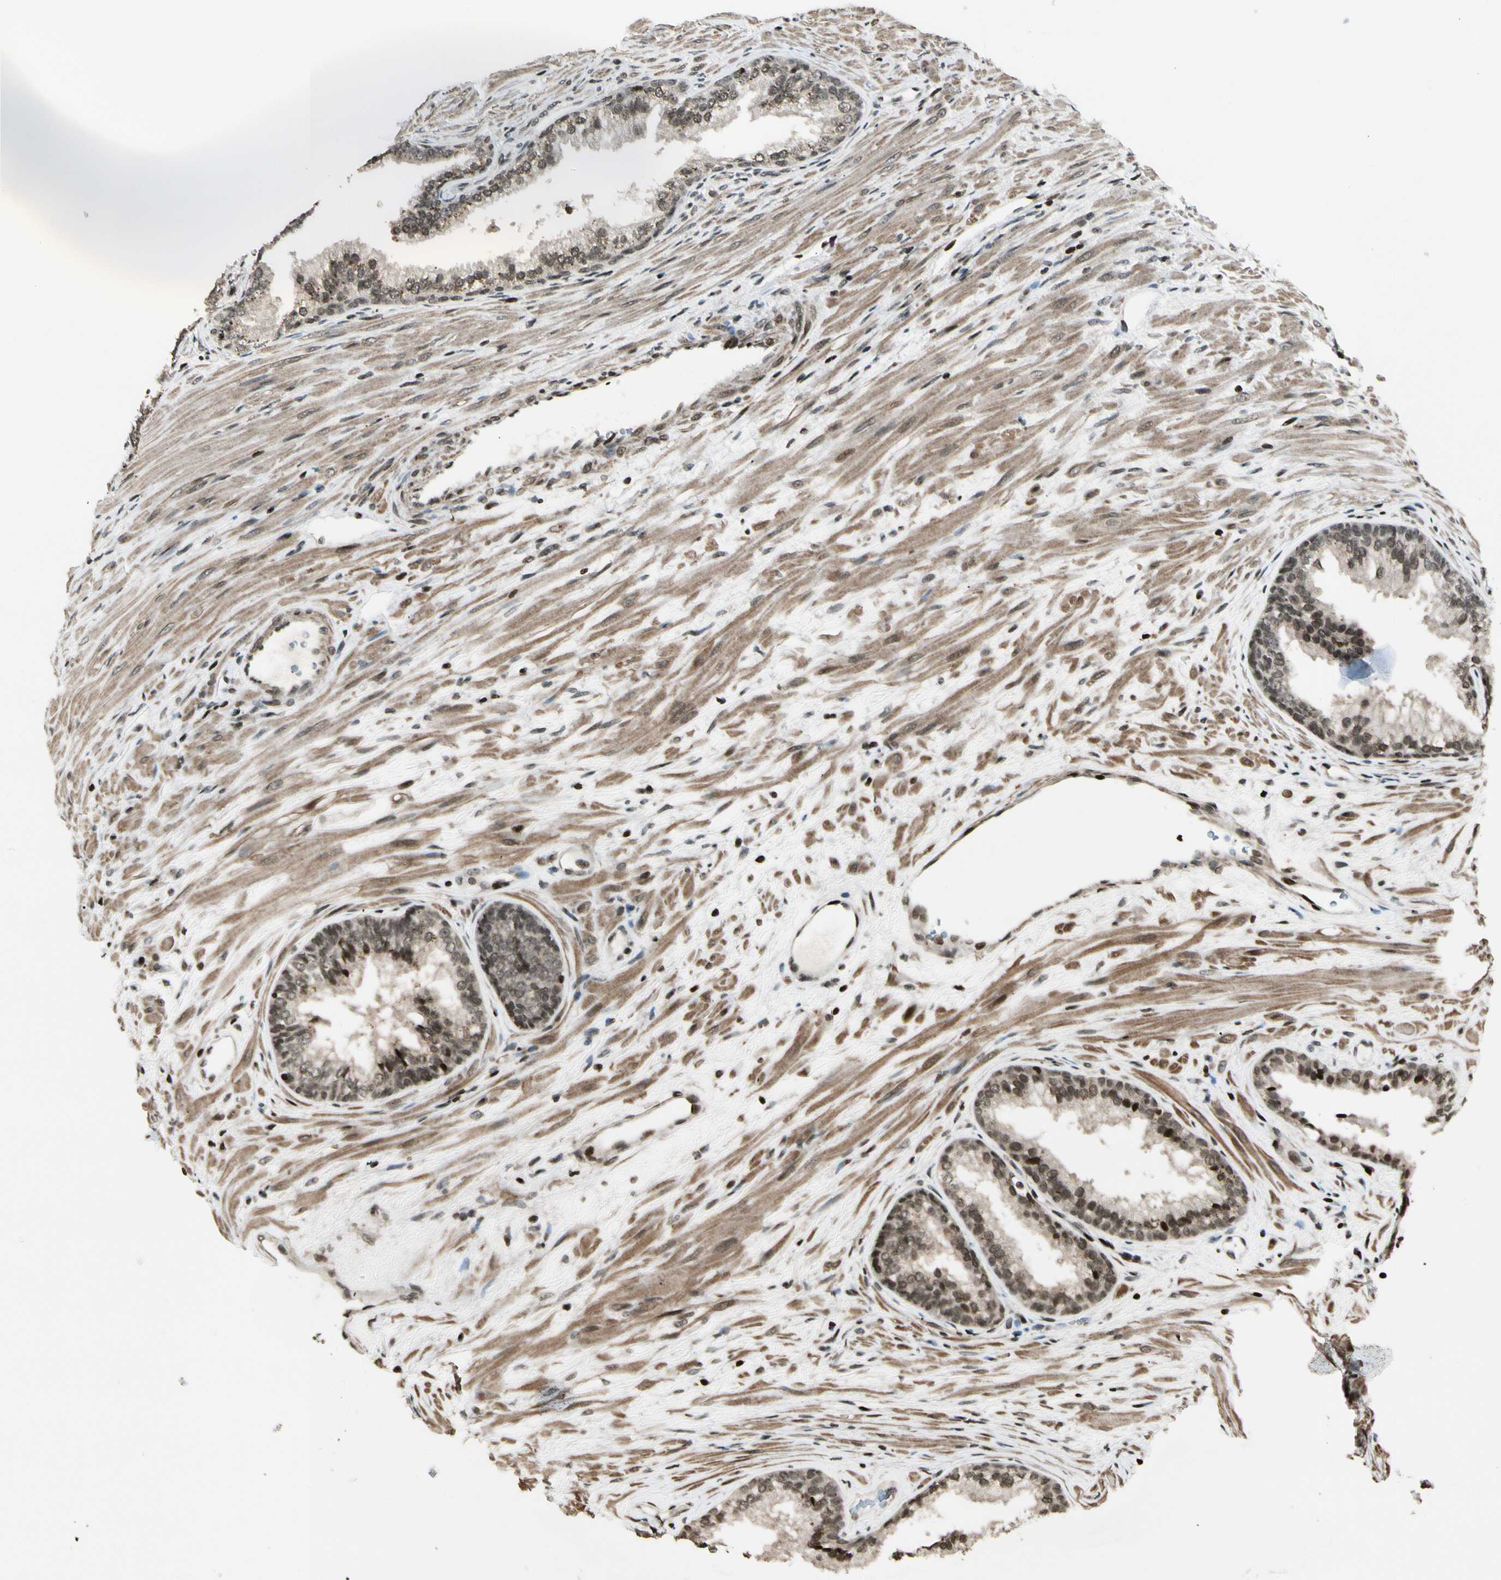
{"staining": {"intensity": "moderate", "quantity": ">75%", "location": "nuclear"}, "tissue": "prostate", "cell_type": "Glandular cells", "image_type": "normal", "snomed": [{"axis": "morphology", "description": "Normal tissue, NOS"}, {"axis": "topography", "description": "Prostate"}], "caption": "Immunohistochemistry of unremarkable prostate displays medium levels of moderate nuclear expression in approximately >75% of glandular cells. (DAB = brown stain, brightfield microscopy at high magnification).", "gene": "TSHZ3", "patient": {"sex": "male", "age": 76}}